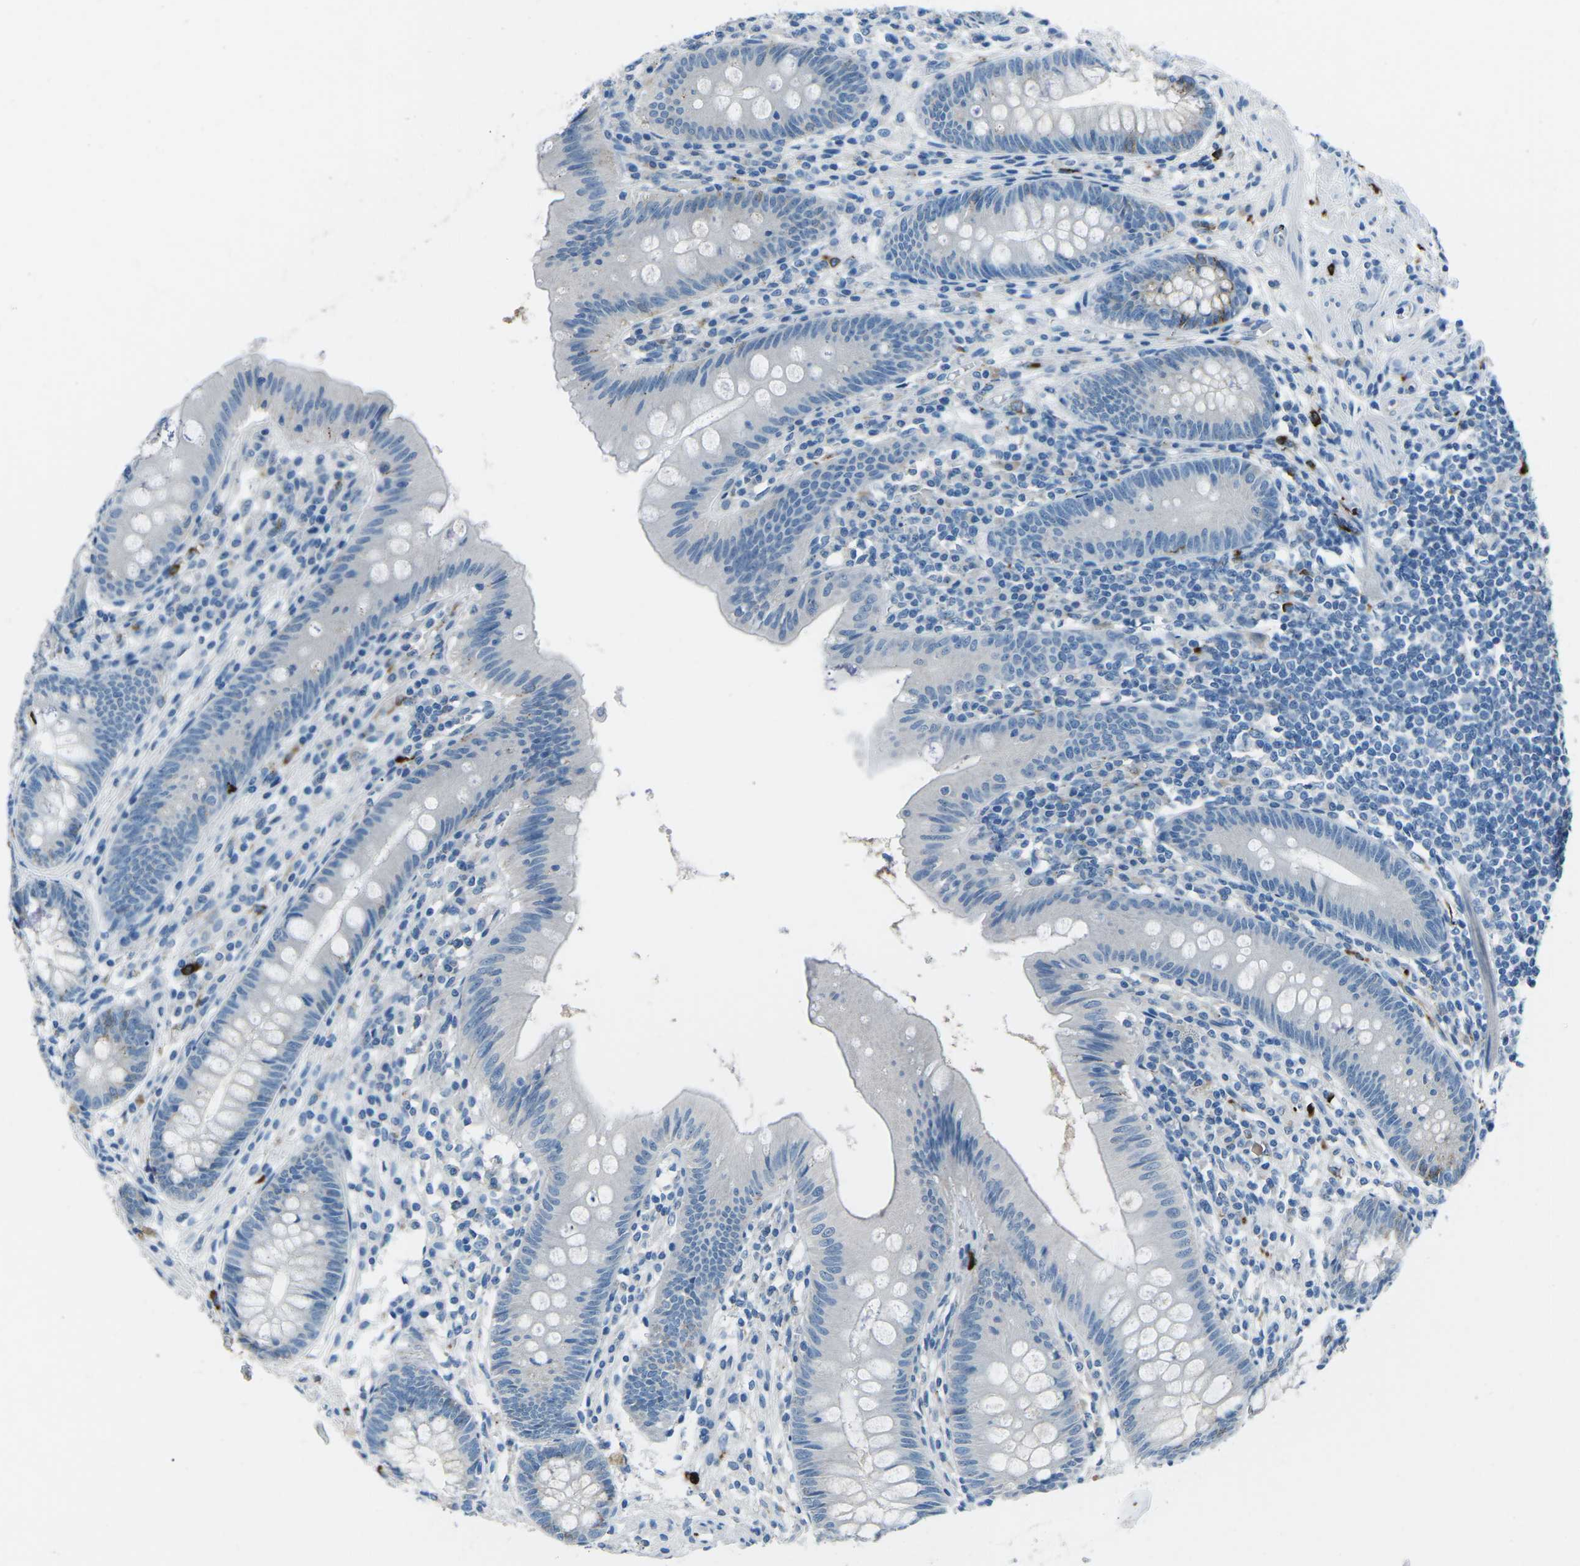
{"staining": {"intensity": "negative", "quantity": "none", "location": "none"}, "tissue": "appendix", "cell_type": "Glandular cells", "image_type": "normal", "snomed": [{"axis": "morphology", "description": "Normal tissue, NOS"}, {"axis": "topography", "description": "Appendix"}], "caption": "There is no significant positivity in glandular cells of appendix. Brightfield microscopy of immunohistochemistry (IHC) stained with DAB (brown) and hematoxylin (blue), captured at high magnification.", "gene": "FCN1", "patient": {"sex": "male", "age": 56}}